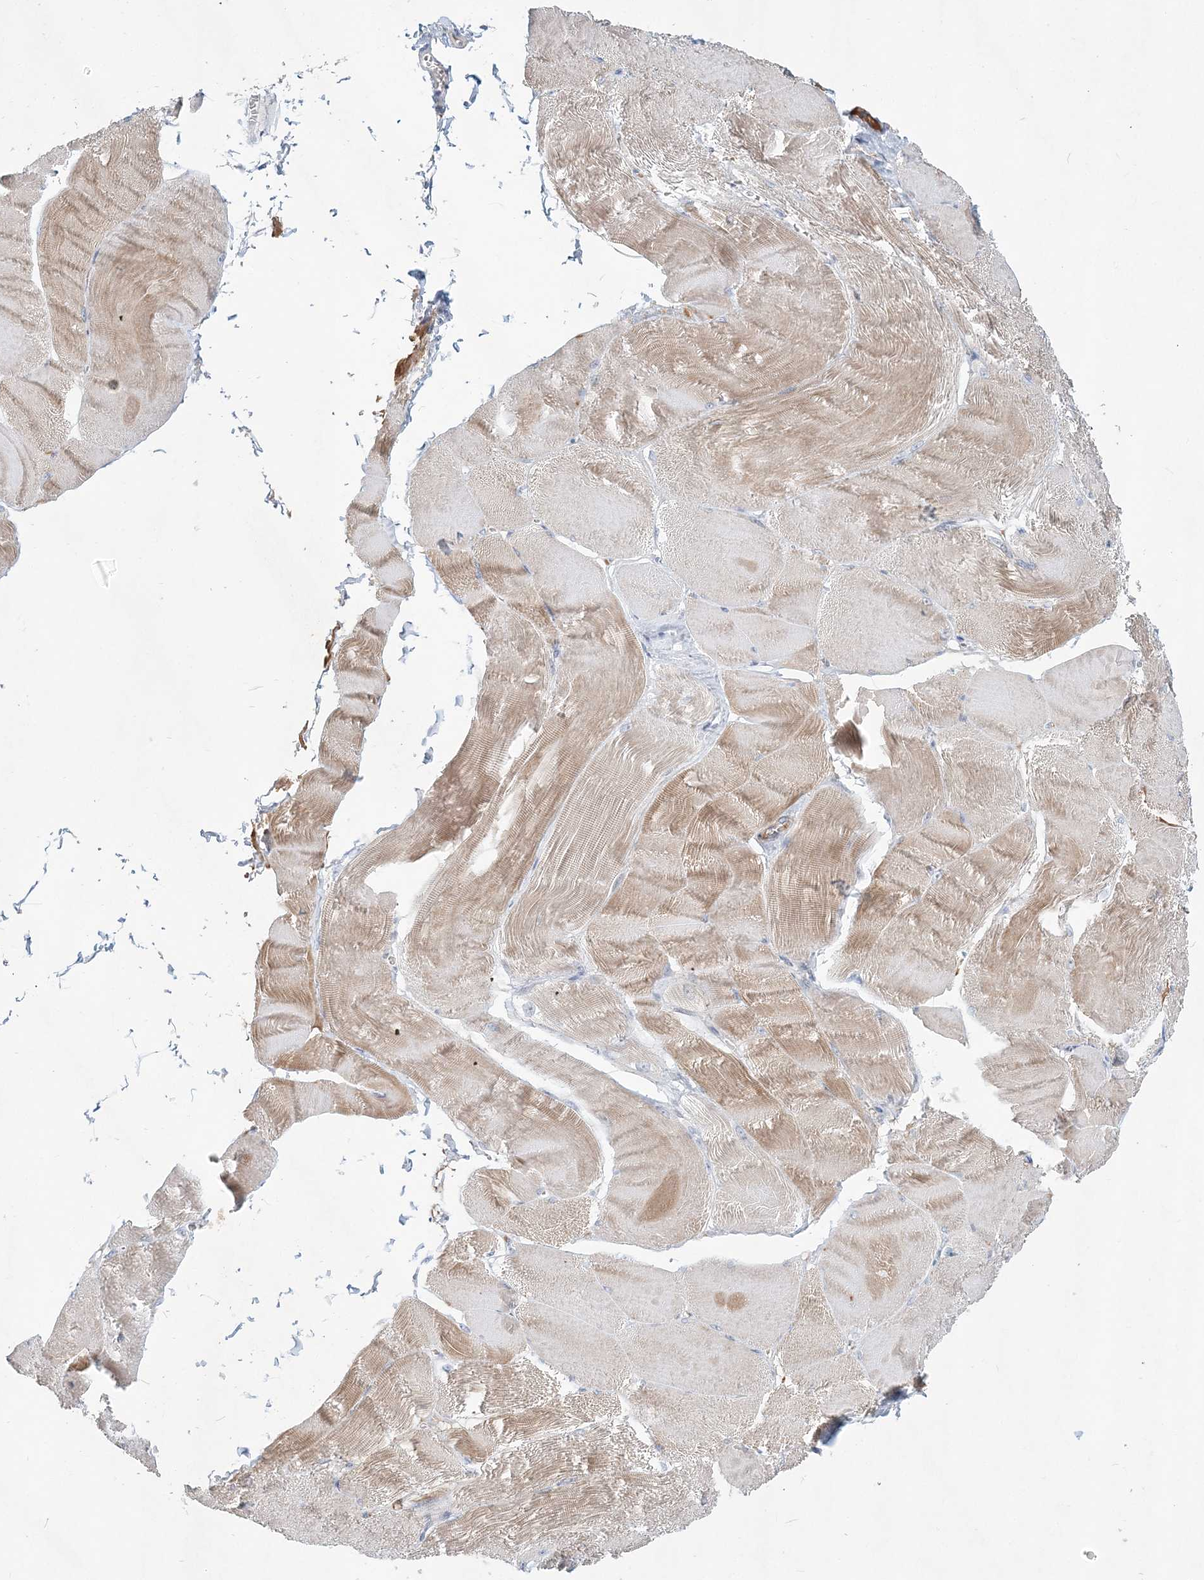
{"staining": {"intensity": "moderate", "quantity": ">75%", "location": "cytoplasmic/membranous"}, "tissue": "skeletal muscle", "cell_type": "Myocytes", "image_type": "normal", "snomed": [{"axis": "morphology", "description": "Normal tissue, NOS"}, {"axis": "morphology", "description": "Basal cell carcinoma"}, {"axis": "topography", "description": "Skeletal muscle"}], "caption": "A high-resolution photomicrograph shows IHC staining of benign skeletal muscle, which exhibits moderate cytoplasmic/membranous positivity in about >75% of myocytes. (IHC, brightfield microscopy, high magnification).", "gene": "DNAH5", "patient": {"sex": "female", "age": 64}}